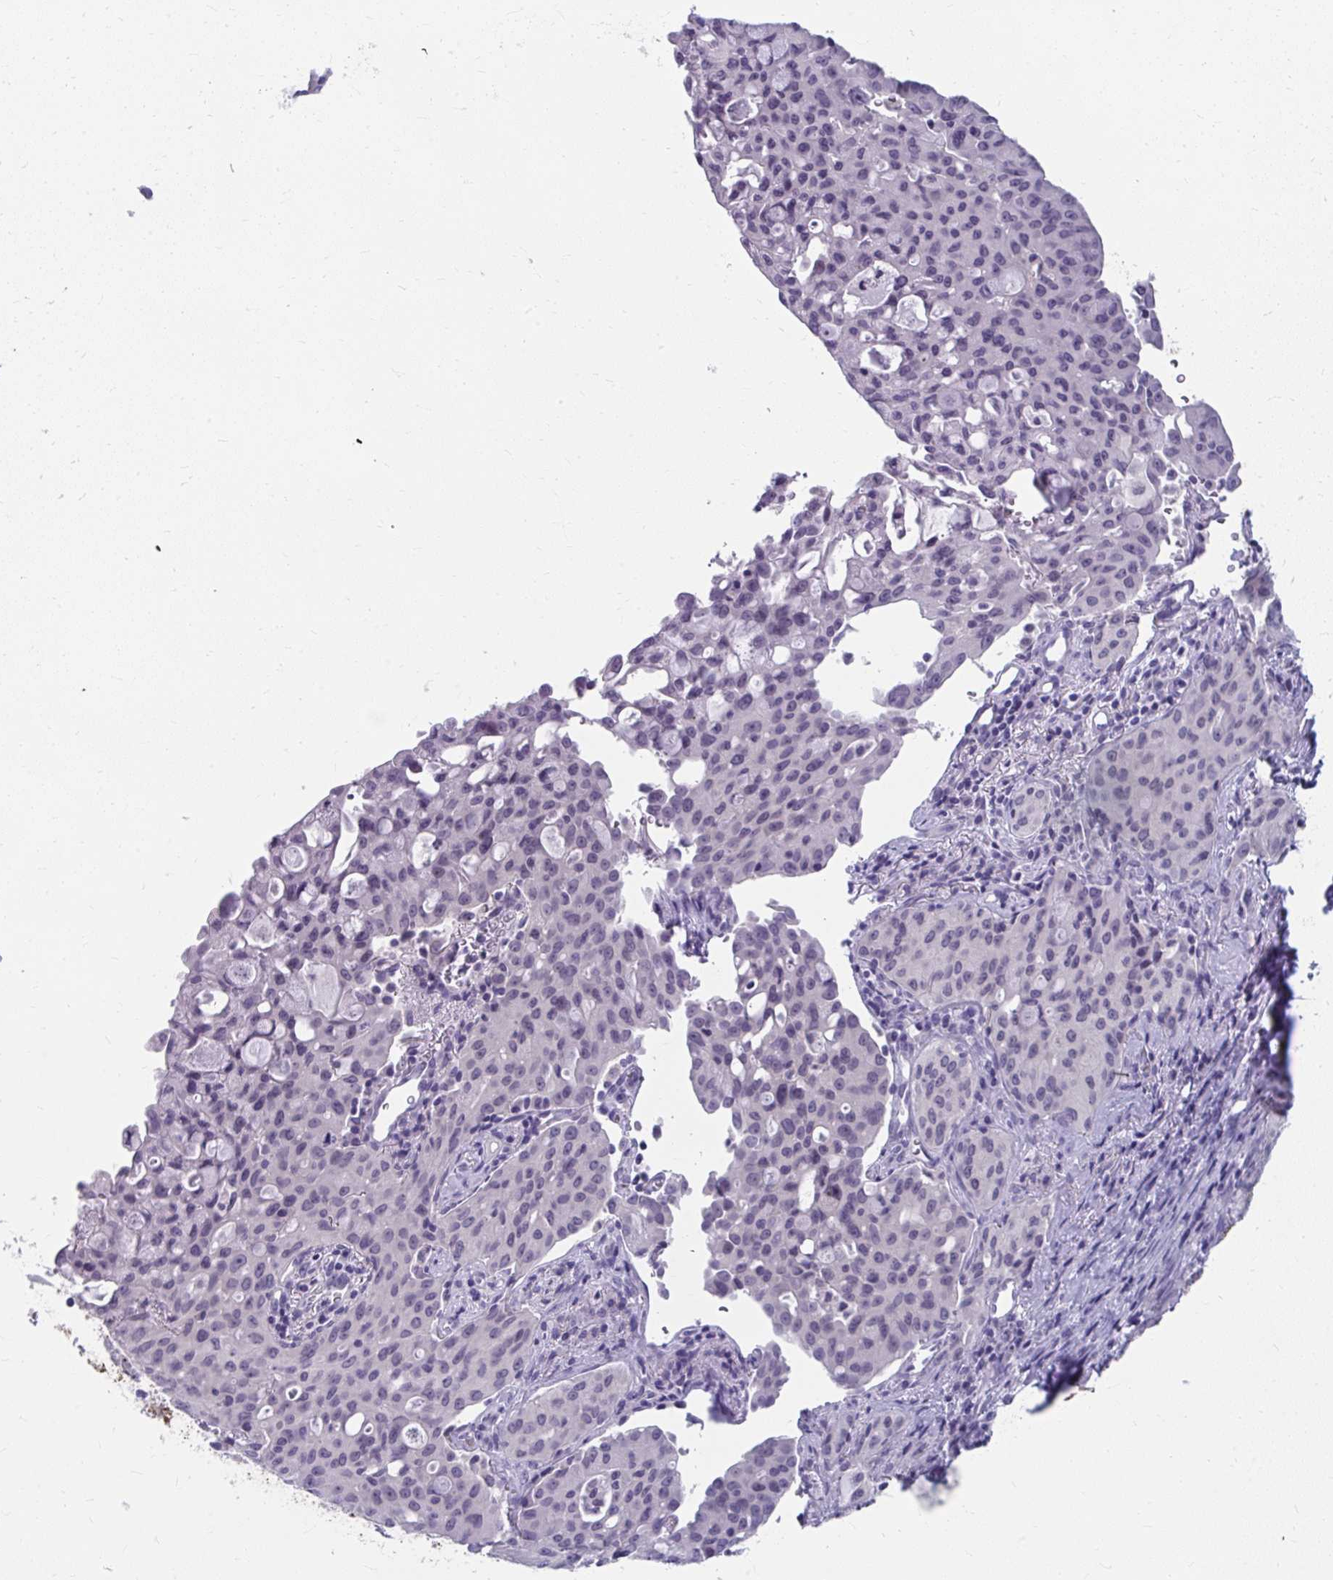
{"staining": {"intensity": "negative", "quantity": "none", "location": "none"}, "tissue": "lung cancer", "cell_type": "Tumor cells", "image_type": "cancer", "snomed": [{"axis": "morphology", "description": "Adenocarcinoma, NOS"}, {"axis": "topography", "description": "Lung"}], "caption": "This is an IHC image of human adenocarcinoma (lung). There is no expression in tumor cells.", "gene": "UGT3A2", "patient": {"sex": "female", "age": 44}}